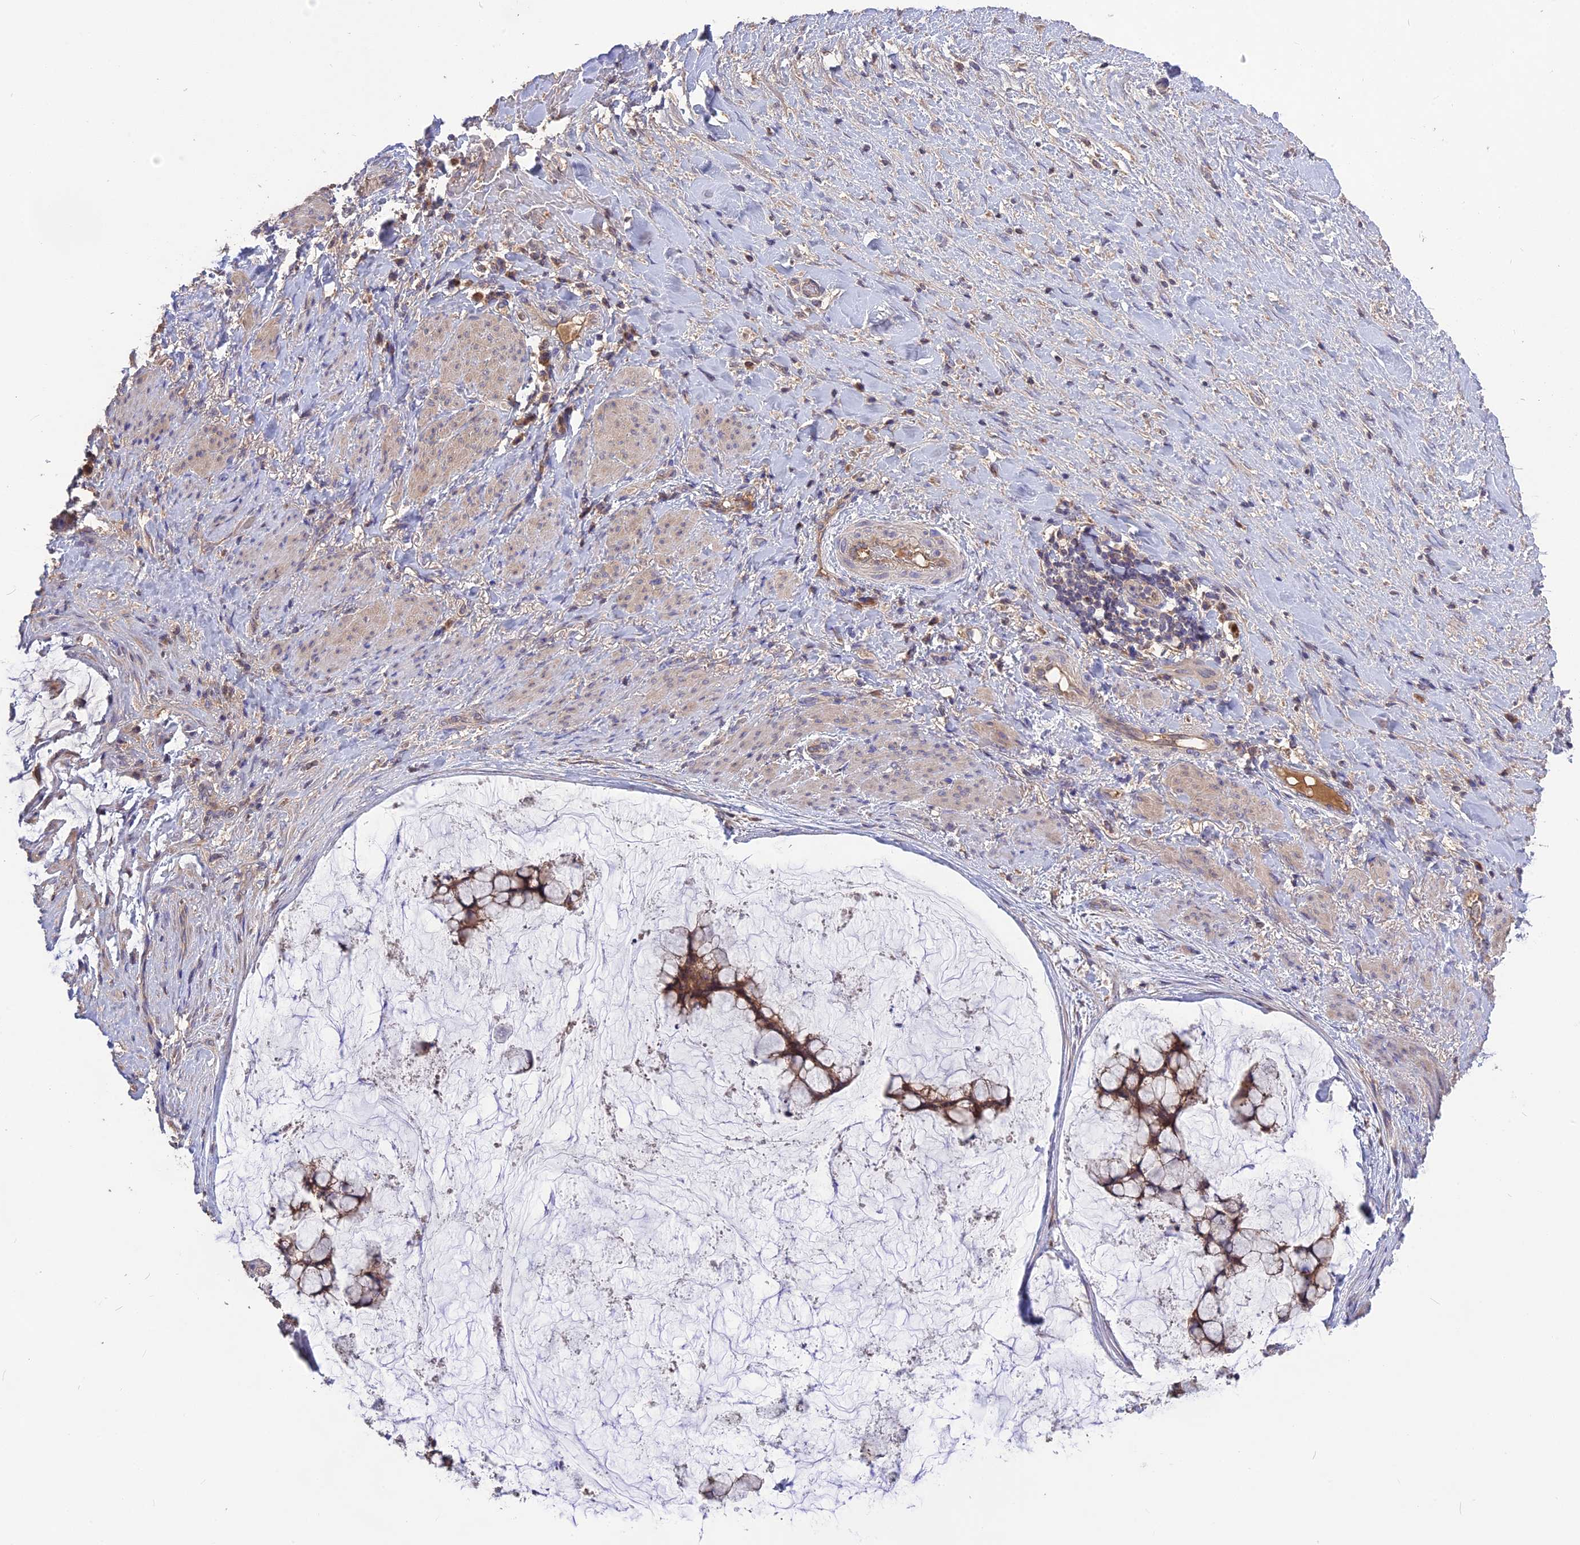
{"staining": {"intensity": "moderate", "quantity": ">75%", "location": "cytoplasmic/membranous"}, "tissue": "ovarian cancer", "cell_type": "Tumor cells", "image_type": "cancer", "snomed": [{"axis": "morphology", "description": "Cystadenocarcinoma, mucinous, NOS"}, {"axis": "topography", "description": "Ovary"}], "caption": "DAB immunohistochemical staining of ovarian mucinous cystadenocarcinoma displays moderate cytoplasmic/membranous protein expression in about >75% of tumor cells.", "gene": "NUDT8", "patient": {"sex": "female", "age": 42}}